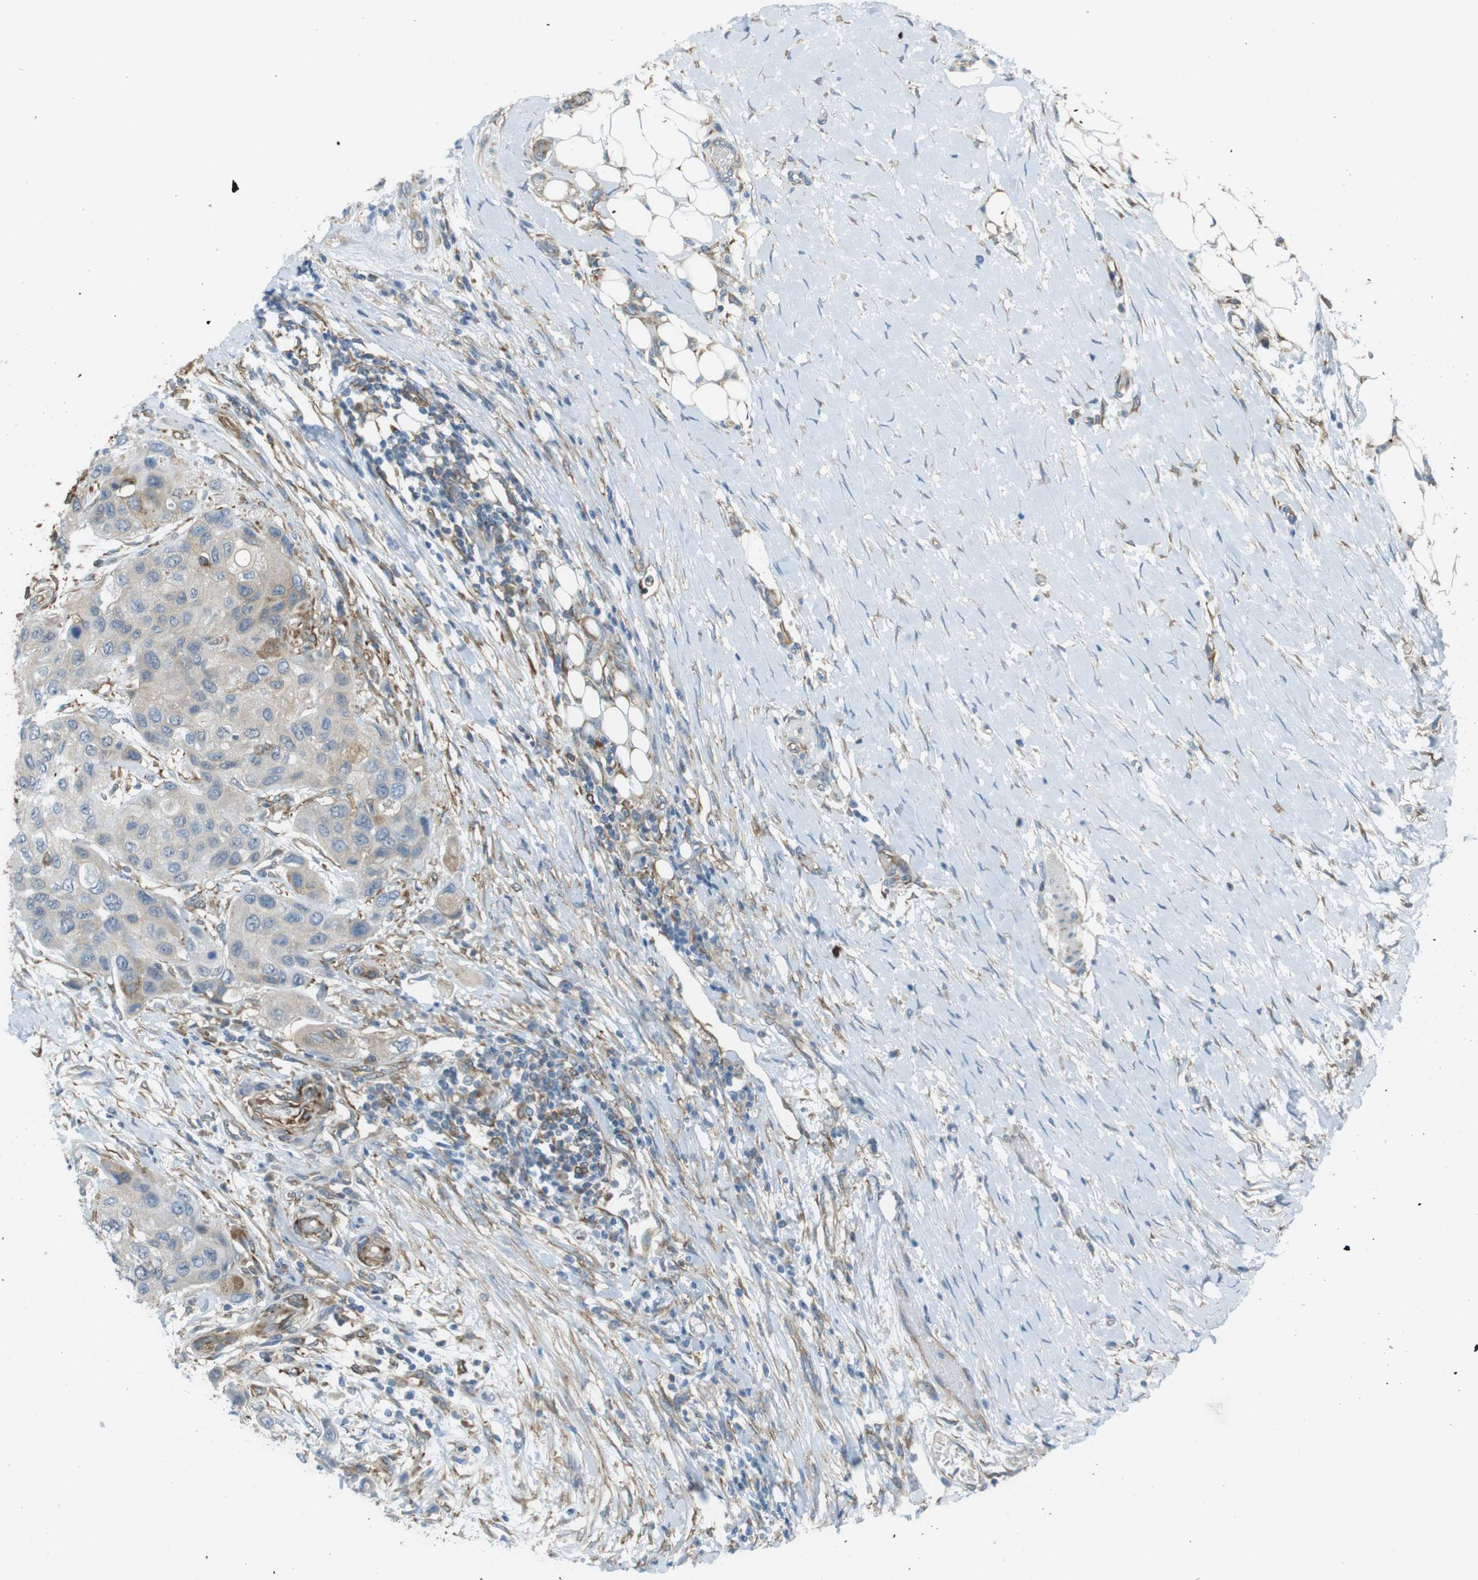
{"staining": {"intensity": "moderate", "quantity": "<25%", "location": "cytoplasmic/membranous"}, "tissue": "urothelial cancer", "cell_type": "Tumor cells", "image_type": "cancer", "snomed": [{"axis": "morphology", "description": "Urothelial carcinoma, High grade"}, {"axis": "topography", "description": "Urinary bladder"}], "caption": "Urothelial cancer stained with DAB (3,3'-diaminobenzidine) IHC displays low levels of moderate cytoplasmic/membranous staining in about <25% of tumor cells.", "gene": "PEPD", "patient": {"sex": "female", "age": 56}}